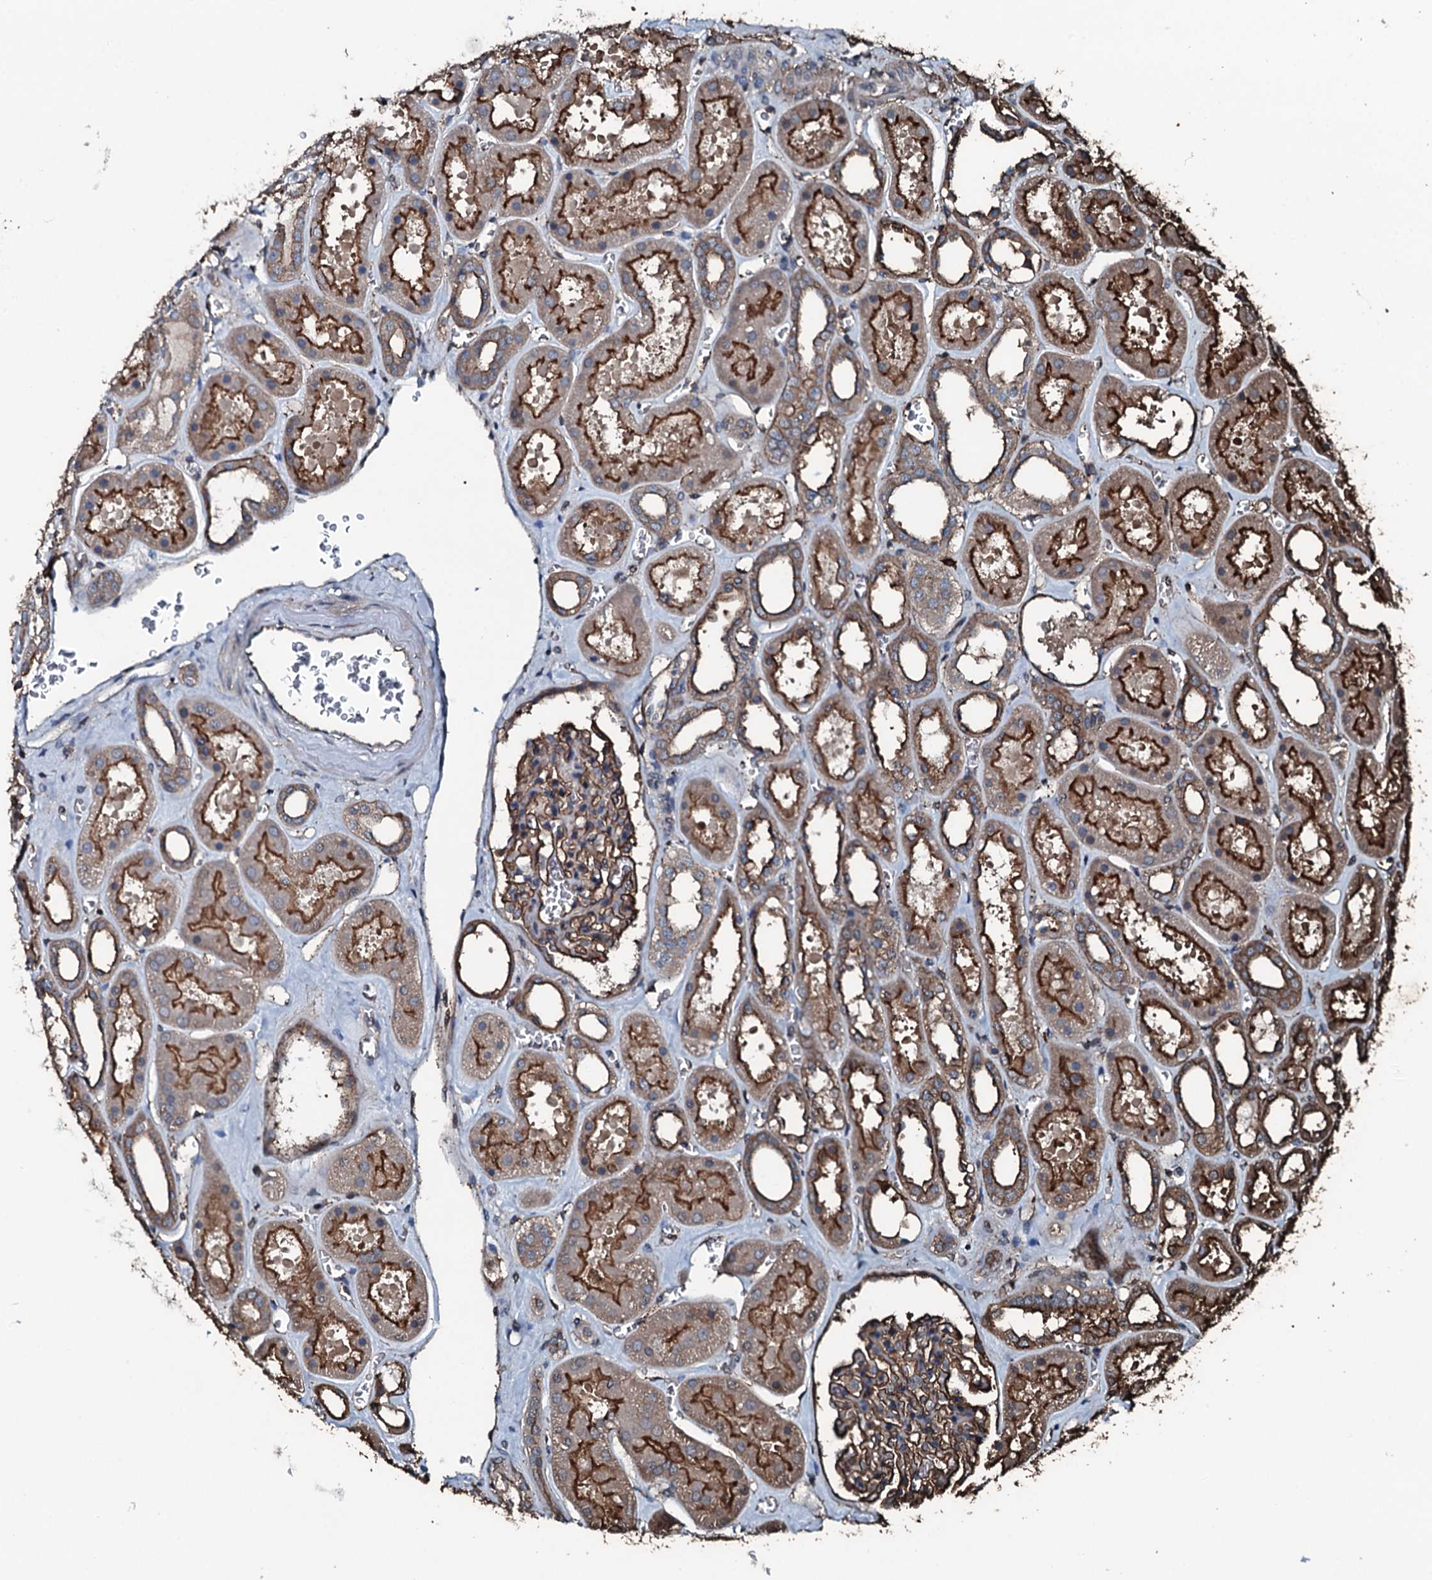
{"staining": {"intensity": "moderate", "quantity": ">75%", "location": "cytoplasmic/membranous"}, "tissue": "kidney", "cell_type": "Cells in glomeruli", "image_type": "normal", "snomed": [{"axis": "morphology", "description": "Normal tissue, NOS"}, {"axis": "topography", "description": "Kidney"}], "caption": "This histopathology image exhibits immunohistochemistry staining of normal kidney, with medium moderate cytoplasmic/membranous positivity in approximately >75% of cells in glomeruli.", "gene": "SLC25A38", "patient": {"sex": "female", "age": 41}}